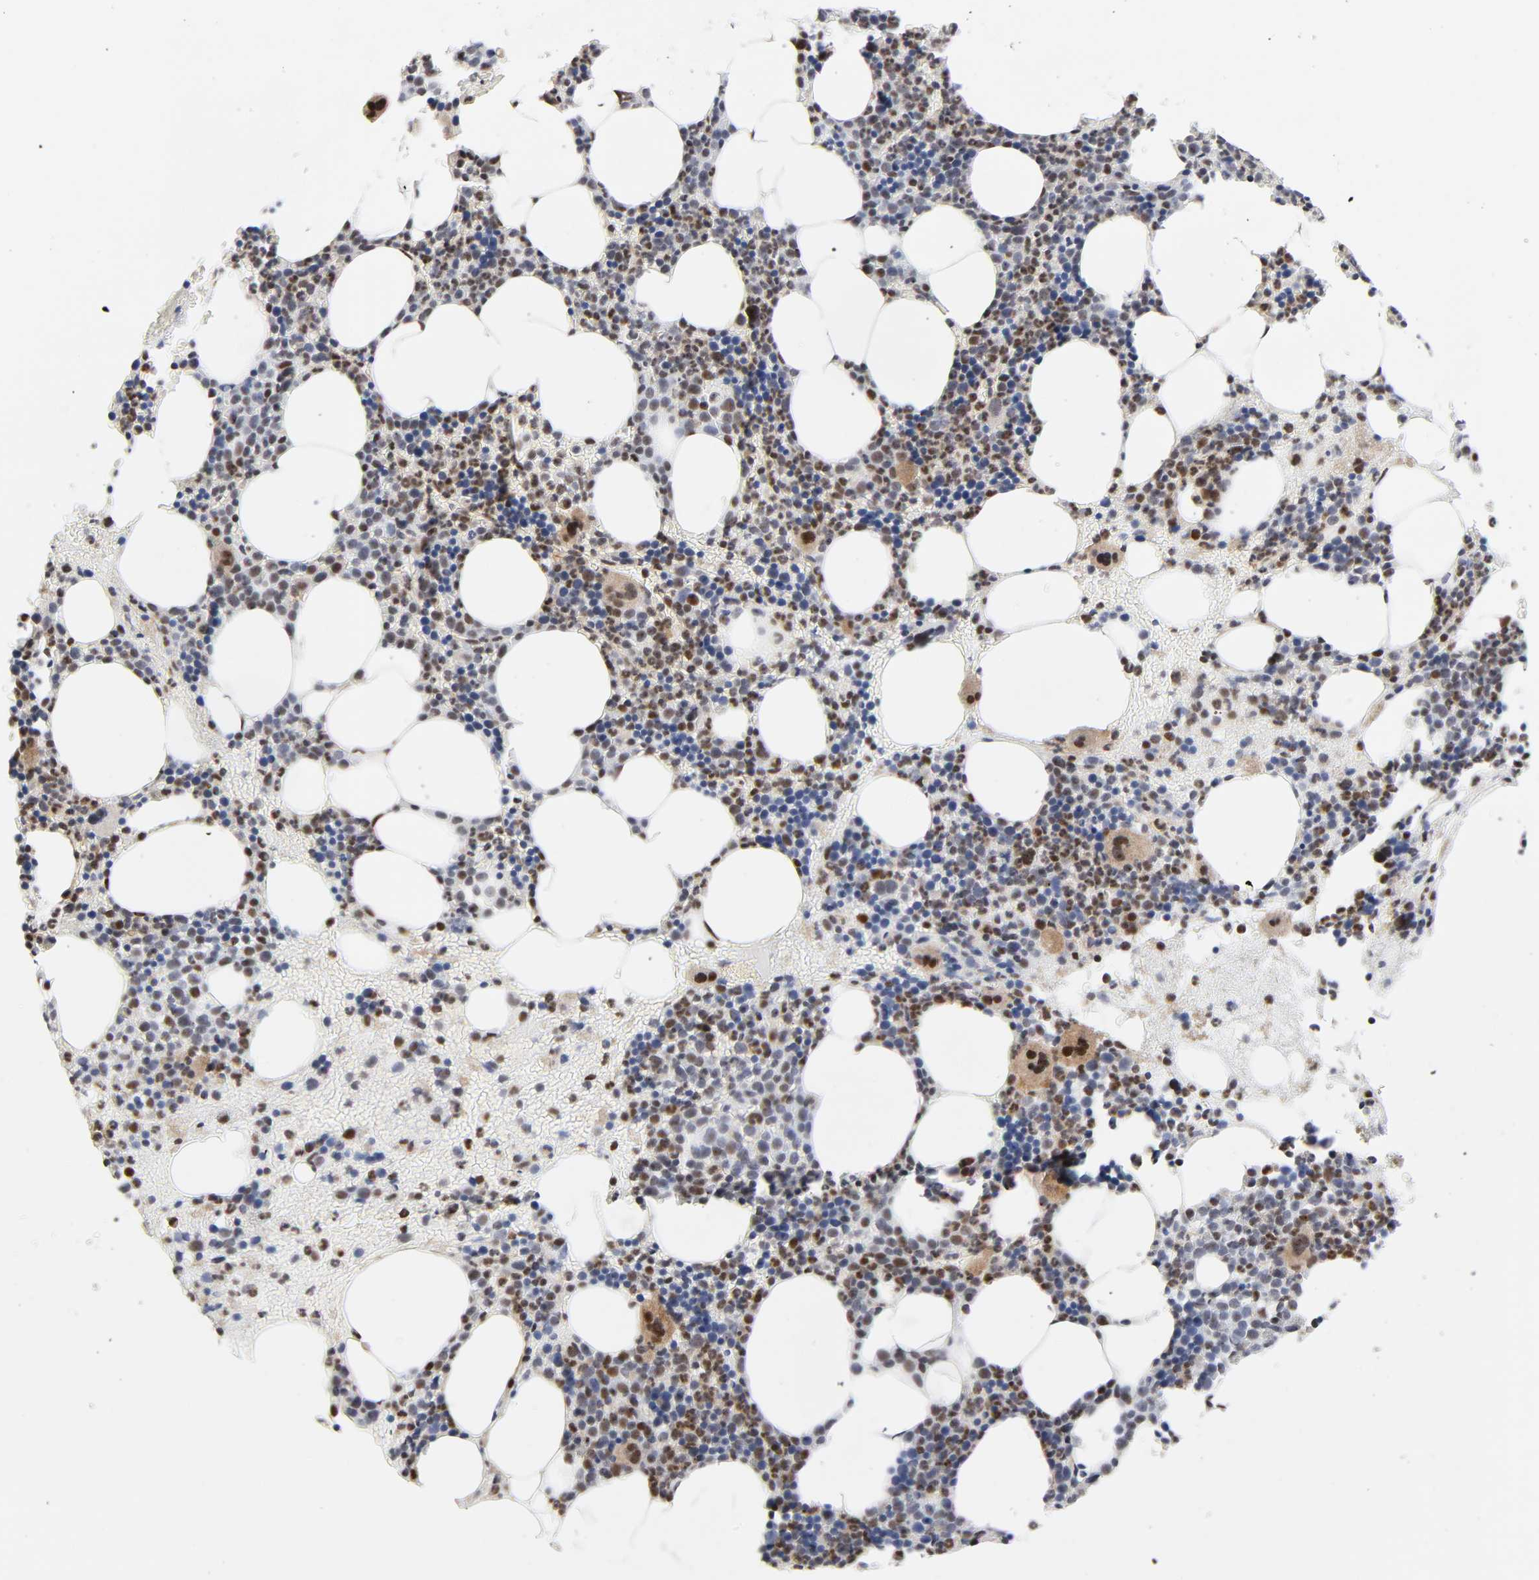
{"staining": {"intensity": "strong", "quantity": "25%-75%", "location": "nuclear"}, "tissue": "bone marrow", "cell_type": "Hematopoietic cells", "image_type": "normal", "snomed": [{"axis": "morphology", "description": "Normal tissue, NOS"}, {"axis": "topography", "description": "Bone marrow"}], "caption": "Normal bone marrow displays strong nuclear positivity in about 25%-75% of hematopoietic cells, visualized by immunohistochemistry. The staining is performed using DAB brown chromogen to label protein expression. The nuclei are counter-stained blue using hematoxylin.", "gene": "STK38", "patient": {"sex": "male", "age": 82}}